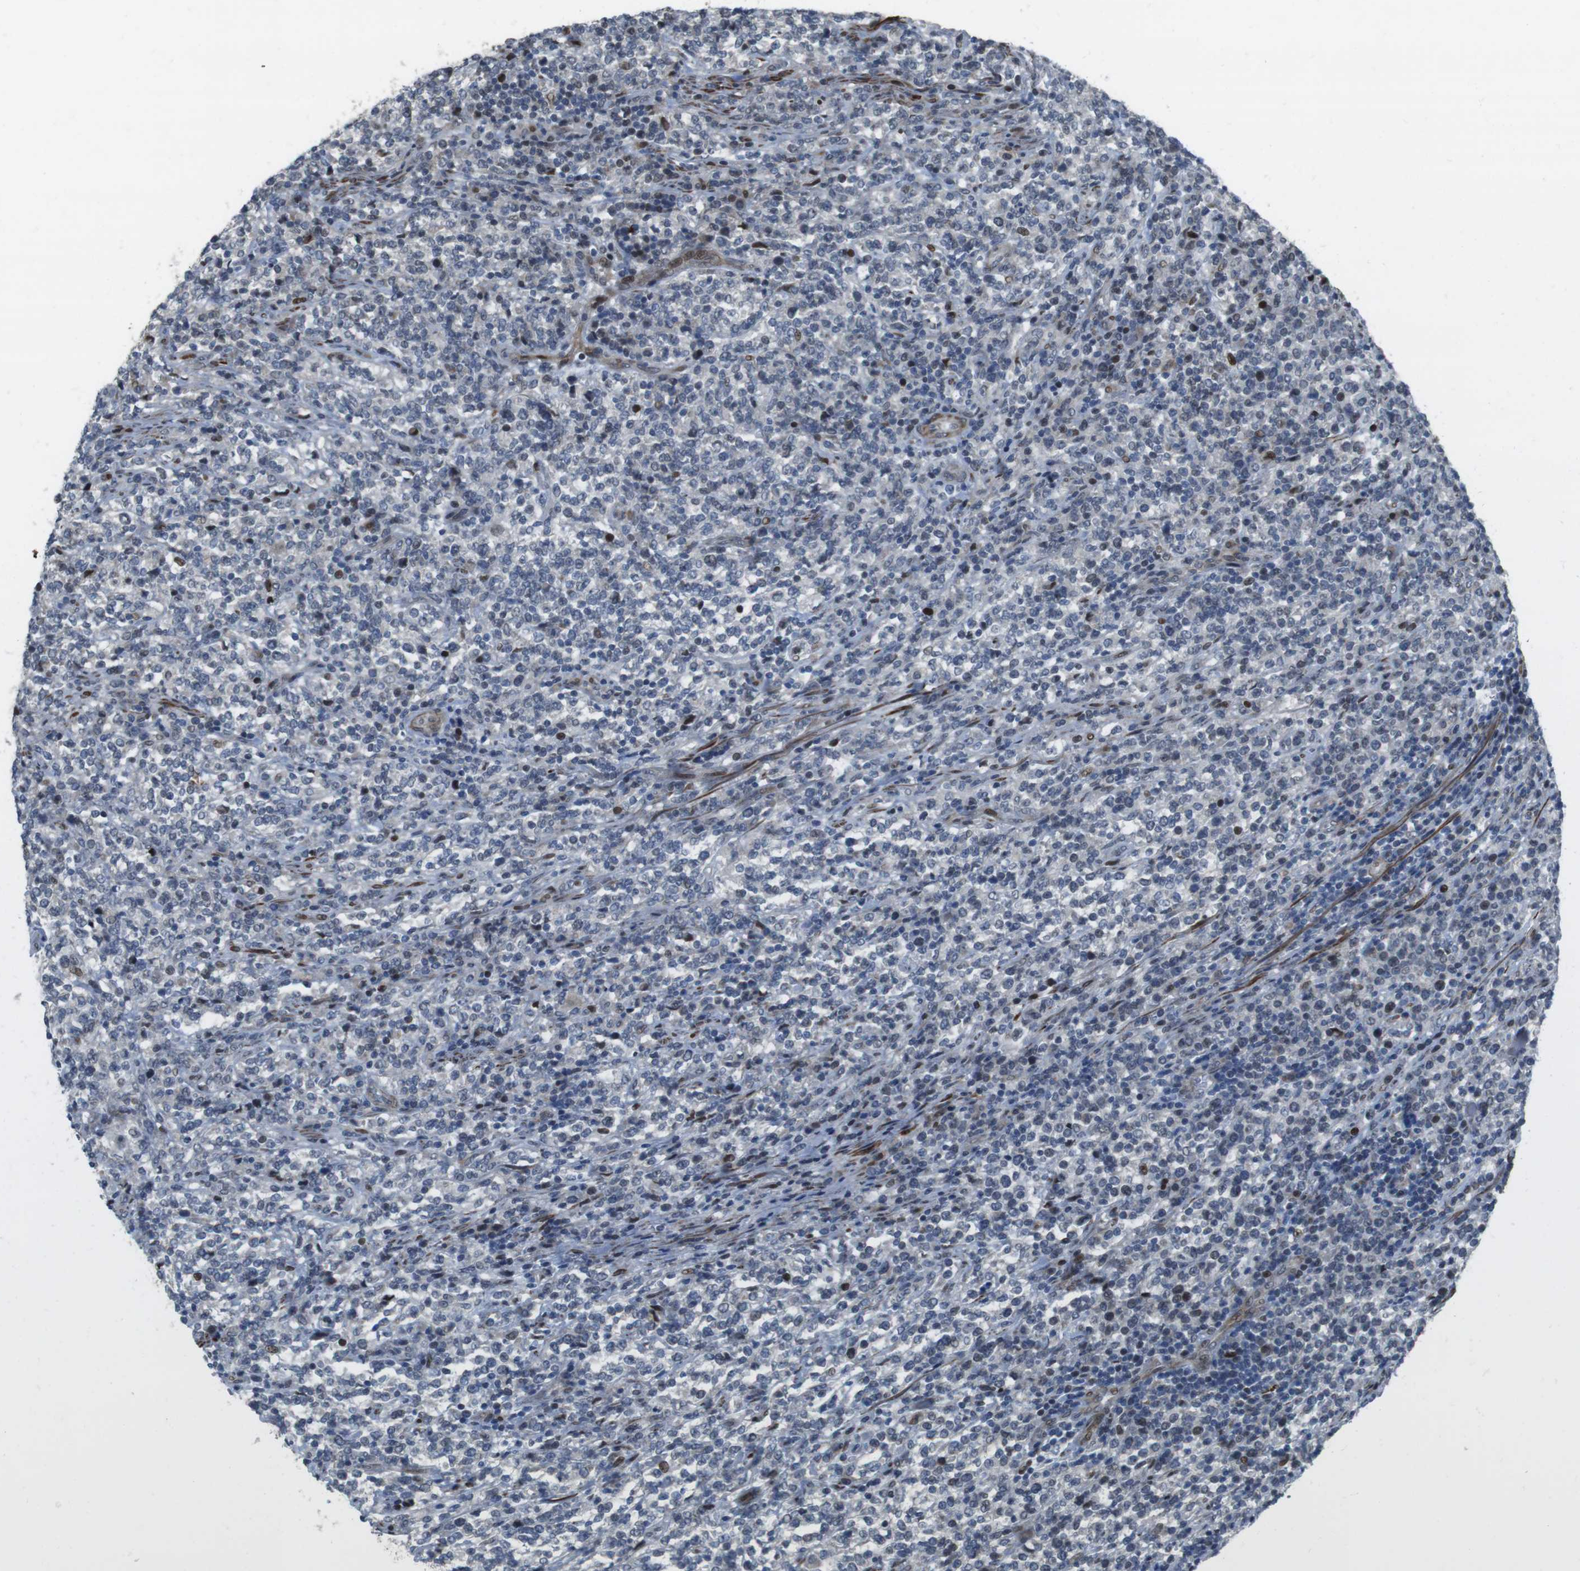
{"staining": {"intensity": "weak", "quantity": "<25%", "location": "nuclear"}, "tissue": "lymphoma", "cell_type": "Tumor cells", "image_type": "cancer", "snomed": [{"axis": "morphology", "description": "Malignant lymphoma, non-Hodgkin's type, High grade"}, {"axis": "topography", "description": "Soft tissue"}], "caption": "Immunohistochemistry of human lymphoma displays no expression in tumor cells.", "gene": "PBRM1", "patient": {"sex": "male", "age": 18}}